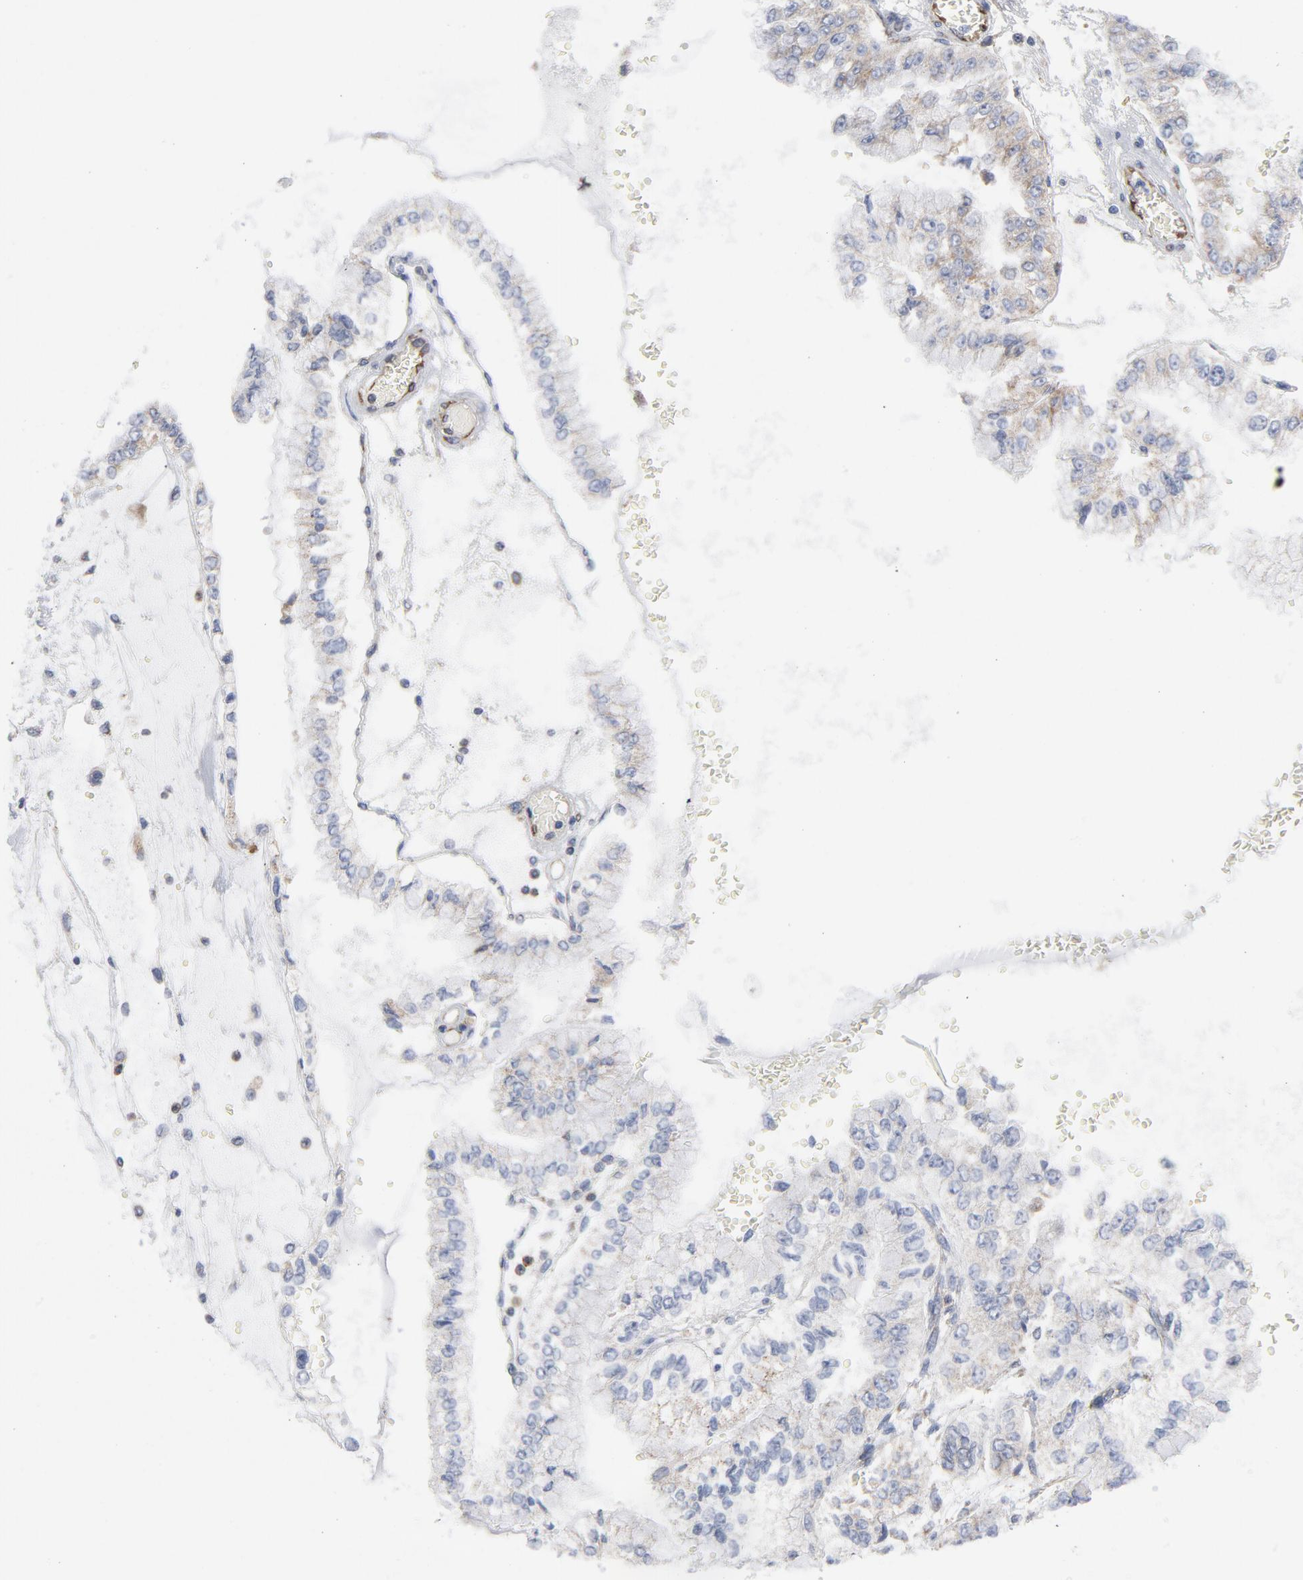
{"staining": {"intensity": "weak", "quantity": ">75%", "location": "cytoplasmic/membranous"}, "tissue": "liver cancer", "cell_type": "Tumor cells", "image_type": "cancer", "snomed": [{"axis": "morphology", "description": "Cholangiocarcinoma"}, {"axis": "topography", "description": "Liver"}], "caption": "Weak cytoplasmic/membranous expression is identified in about >75% of tumor cells in liver cancer.", "gene": "OXA1L", "patient": {"sex": "female", "age": 79}}